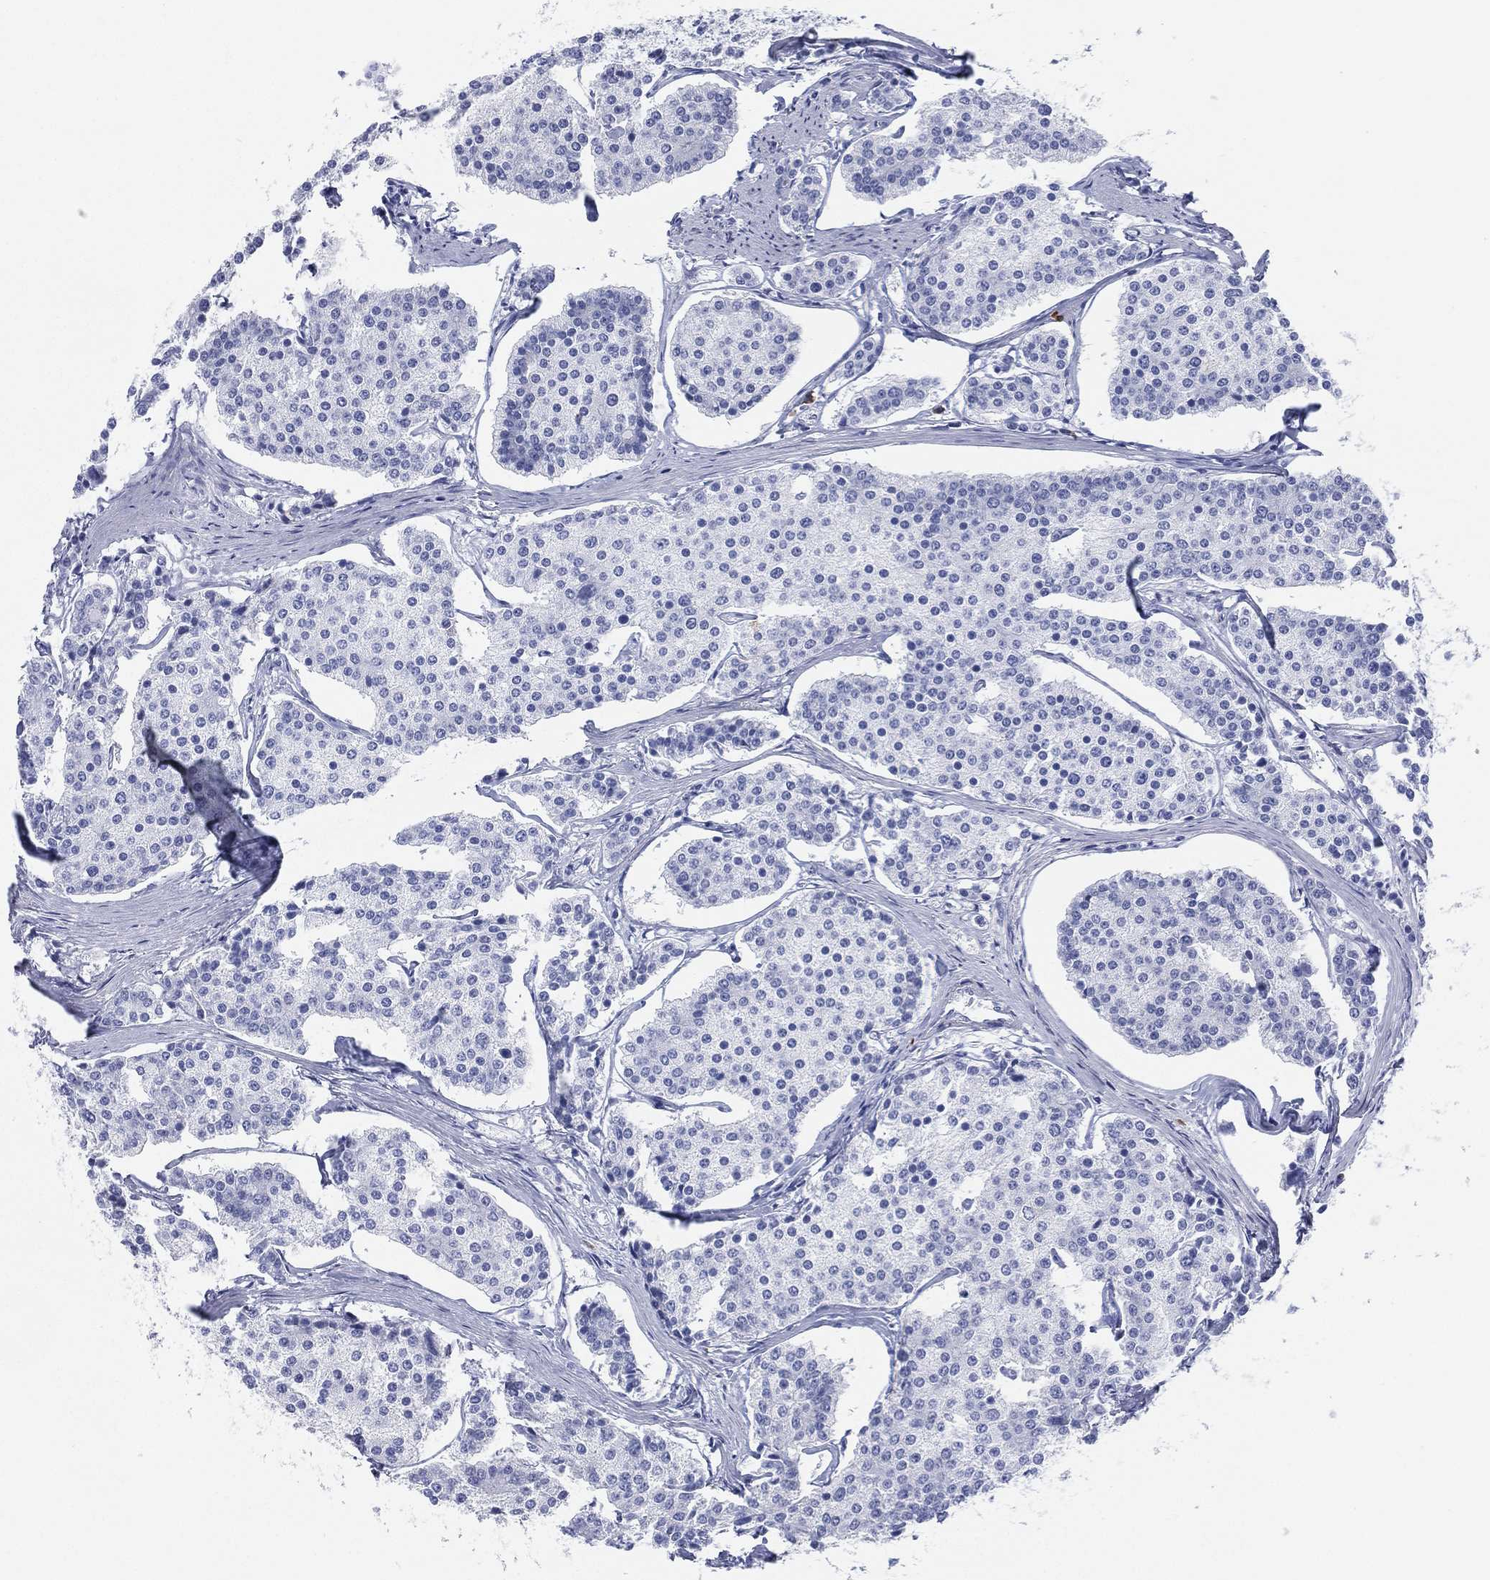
{"staining": {"intensity": "negative", "quantity": "none", "location": "none"}, "tissue": "carcinoid", "cell_type": "Tumor cells", "image_type": "cancer", "snomed": [{"axis": "morphology", "description": "Carcinoid, malignant, NOS"}, {"axis": "topography", "description": "Small intestine"}], "caption": "The photomicrograph reveals no staining of tumor cells in carcinoid.", "gene": "CD79A", "patient": {"sex": "female", "age": 65}}